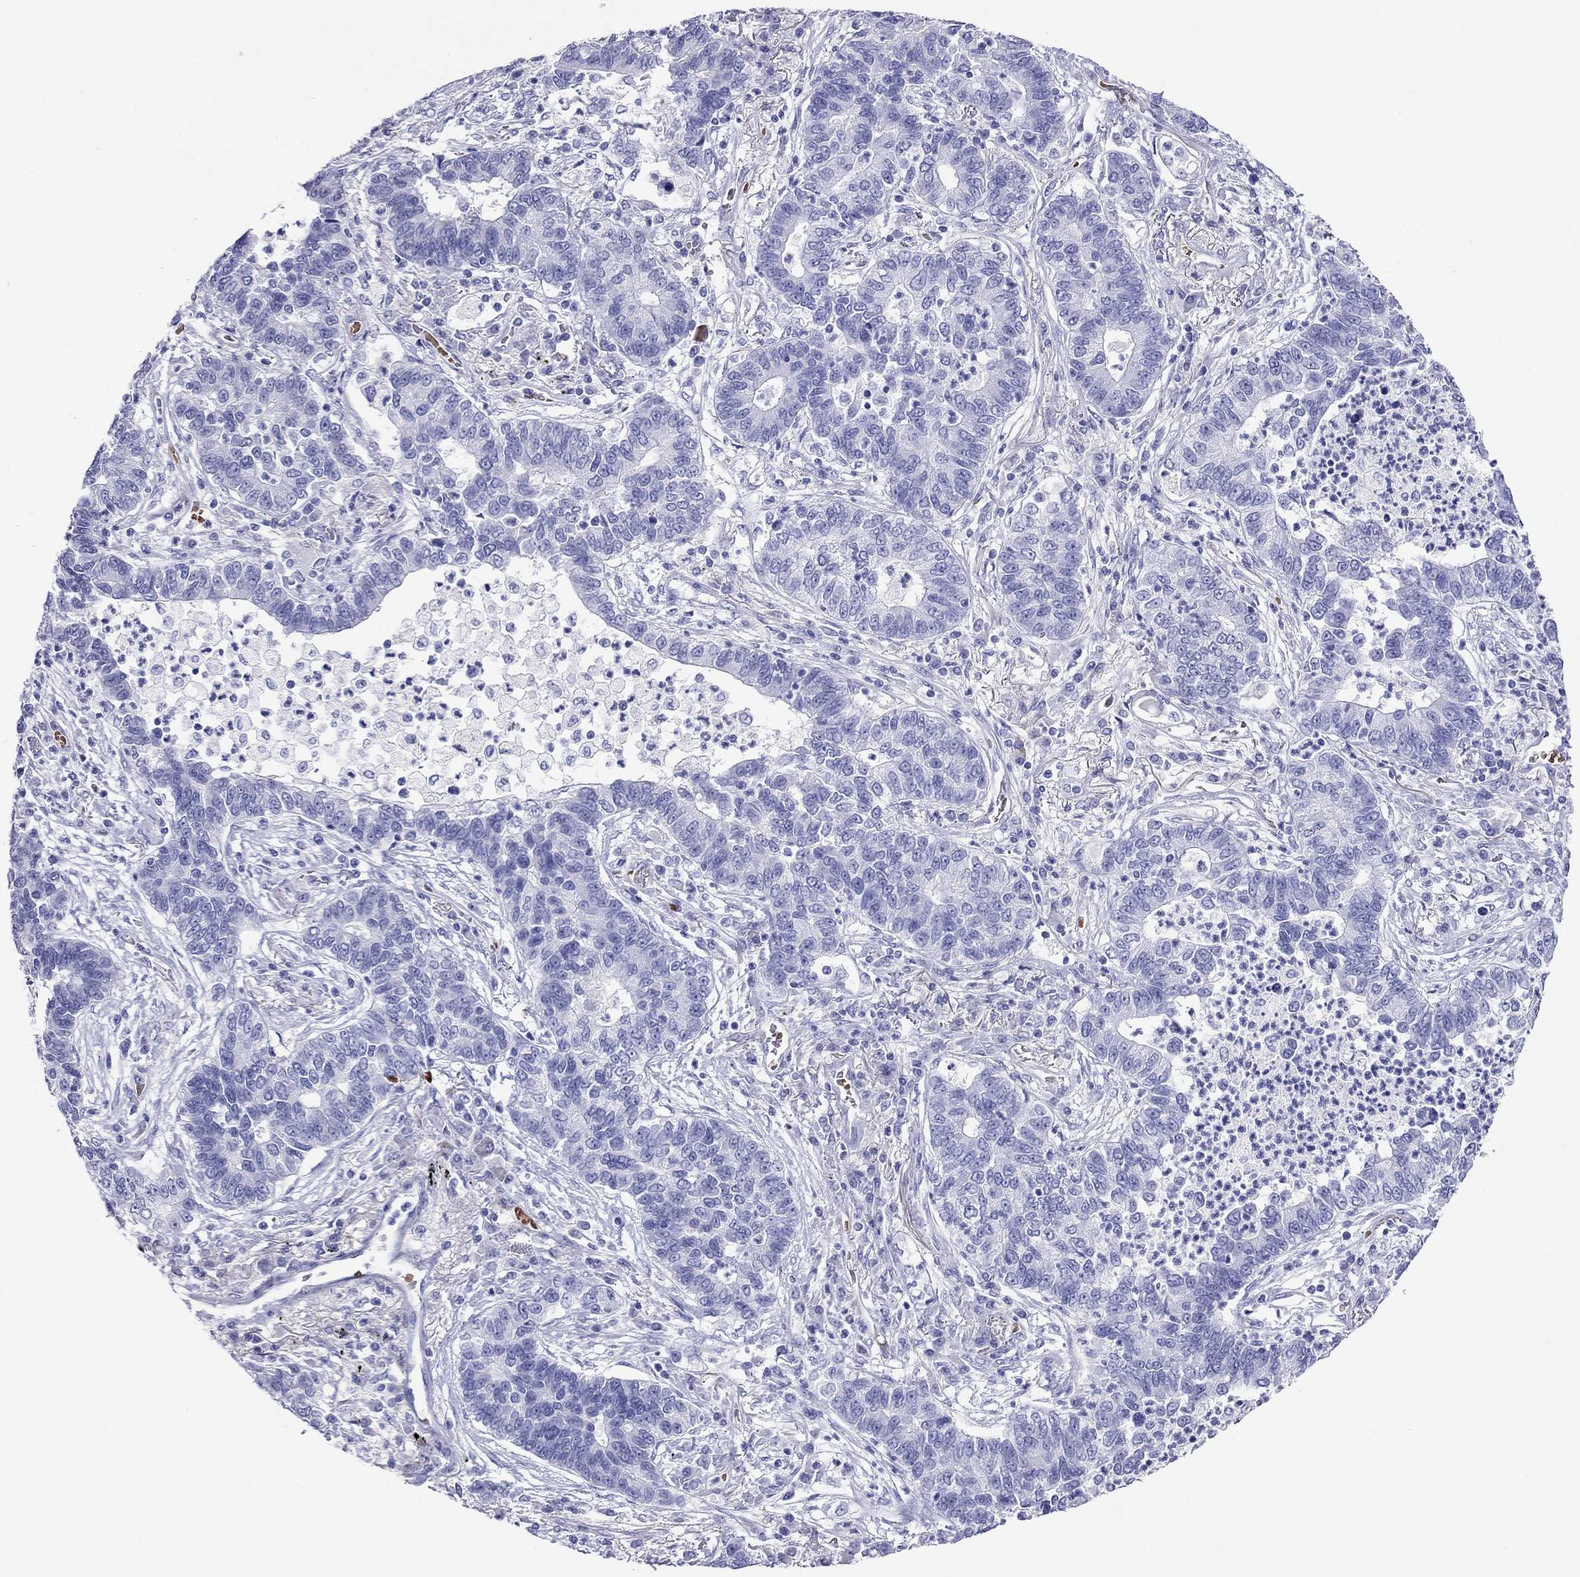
{"staining": {"intensity": "negative", "quantity": "none", "location": "none"}, "tissue": "lung cancer", "cell_type": "Tumor cells", "image_type": "cancer", "snomed": [{"axis": "morphology", "description": "Adenocarcinoma, NOS"}, {"axis": "topography", "description": "Lung"}], "caption": "Tumor cells show no significant positivity in lung cancer (adenocarcinoma). (DAB IHC visualized using brightfield microscopy, high magnification).", "gene": "PTPRN", "patient": {"sex": "female", "age": 57}}